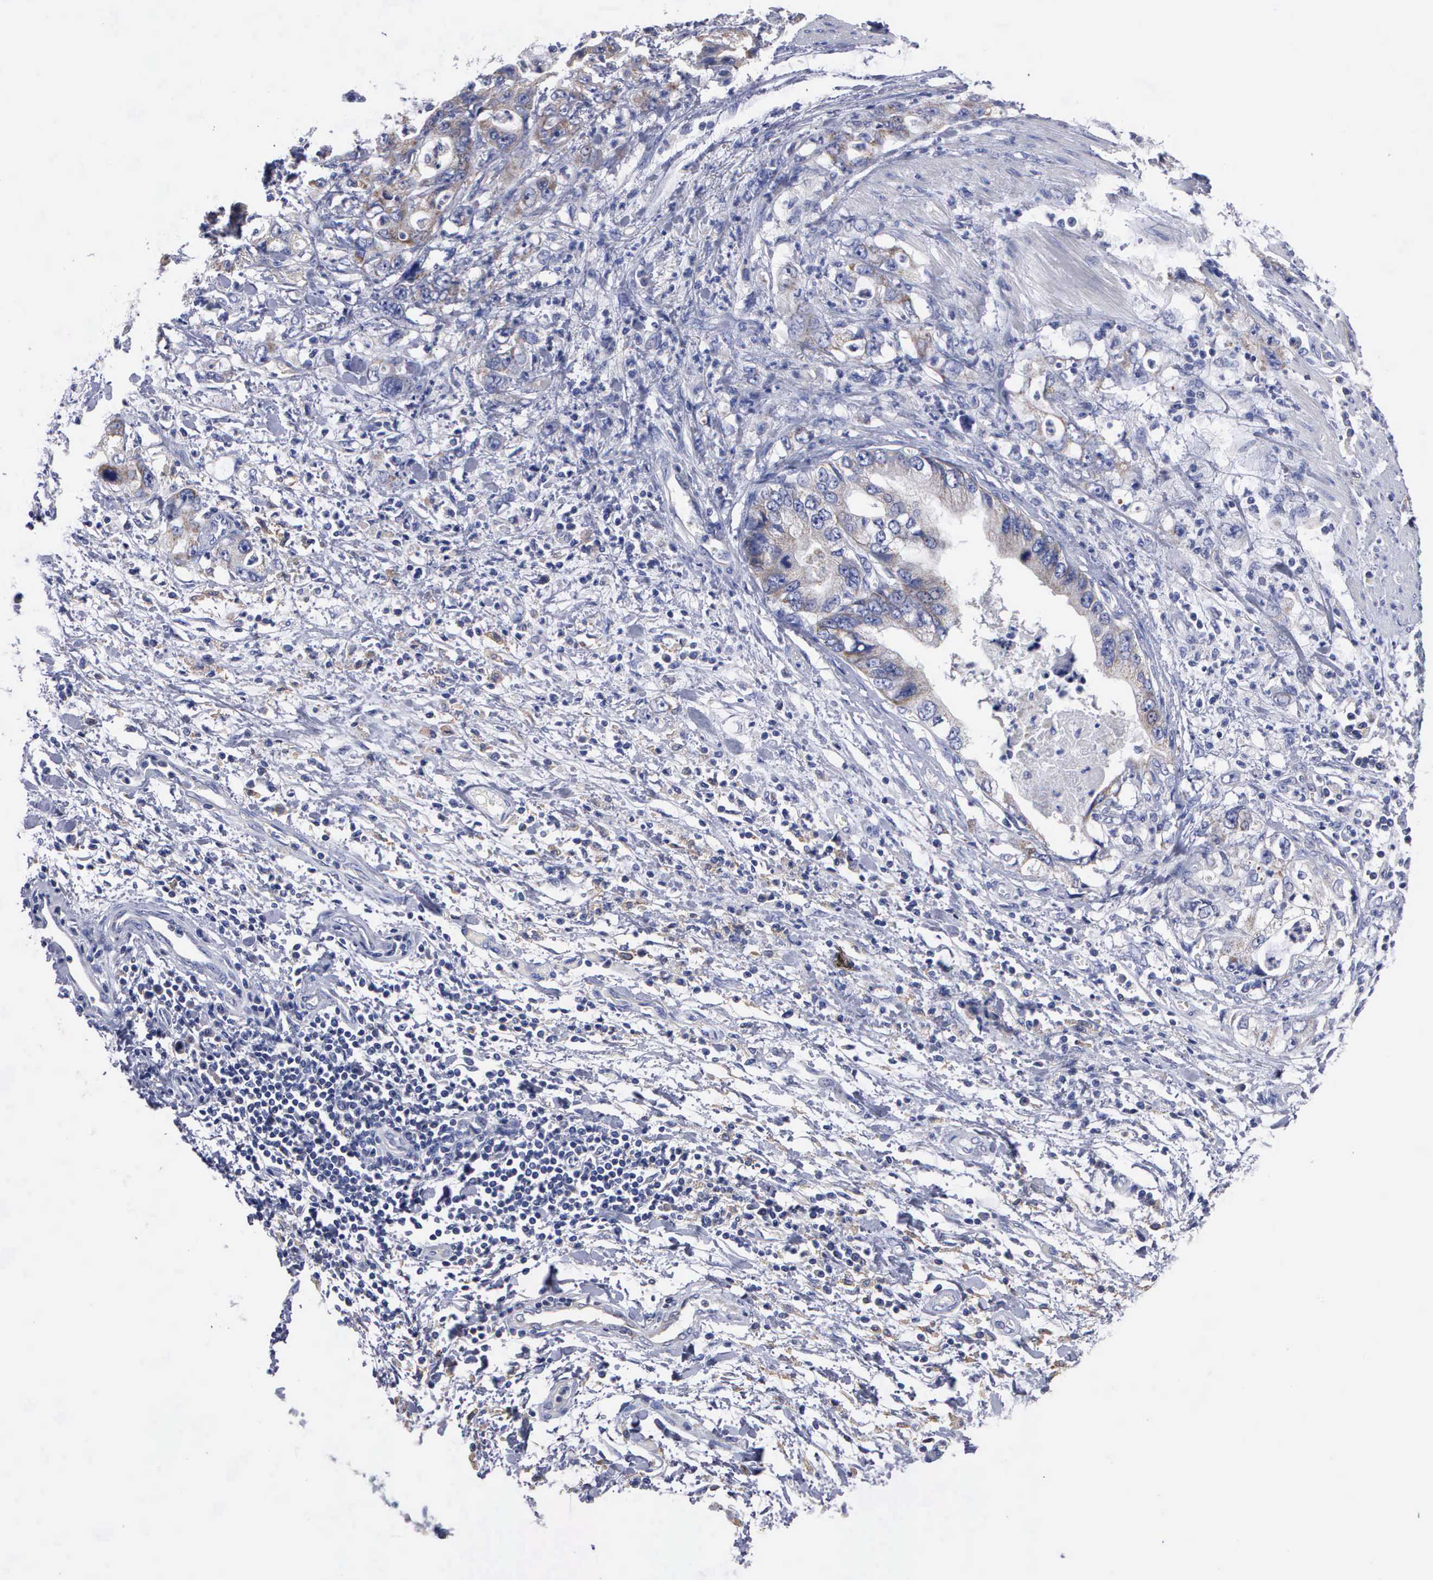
{"staining": {"intensity": "negative", "quantity": "none", "location": "none"}, "tissue": "stomach cancer", "cell_type": "Tumor cells", "image_type": "cancer", "snomed": [{"axis": "morphology", "description": "Adenocarcinoma, NOS"}, {"axis": "topography", "description": "Pancreas"}, {"axis": "topography", "description": "Stomach, upper"}], "caption": "There is no significant staining in tumor cells of stomach cancer (adenocarcinoma).", "gene": "PTGS2", "patient": {"sex": "male", "age": 77}}